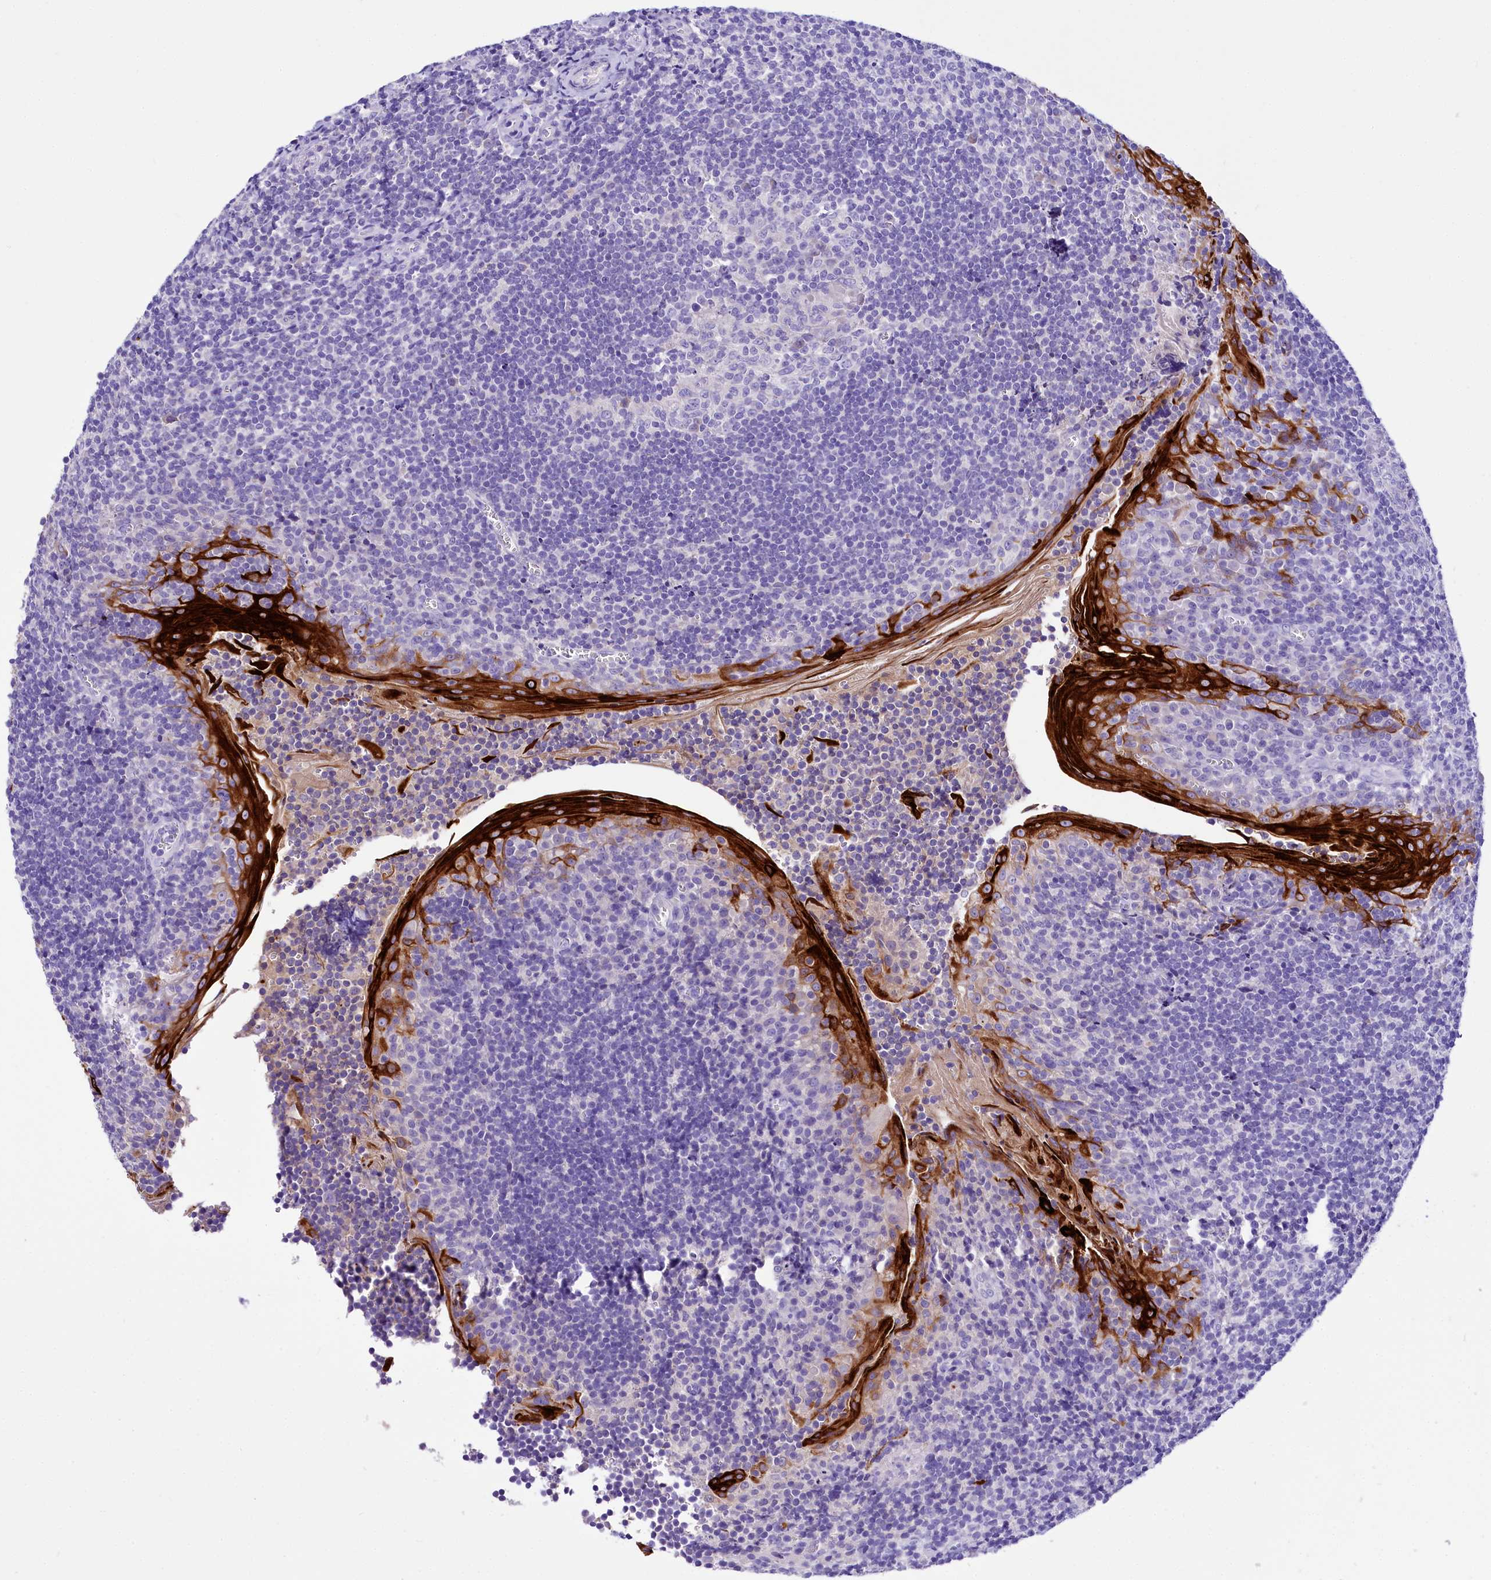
{"staining": {"intensity": "negative", "quantity": "none", "location": "none"}, "tissue": "tonsil", "cell_type": "Germinal center cells", "image_type": "normal", "snomed": [{"axis": "morphology", "description": "Normal tissue, NOS"}, {"axis": "topography", "description": "Tonsil"}], "caption": "Immunohistochemistry of normal tonsil reveals no positivity in germinal center cells.", "gene": "A2ML1", "patient": {"sex": "male", "age": 27}}